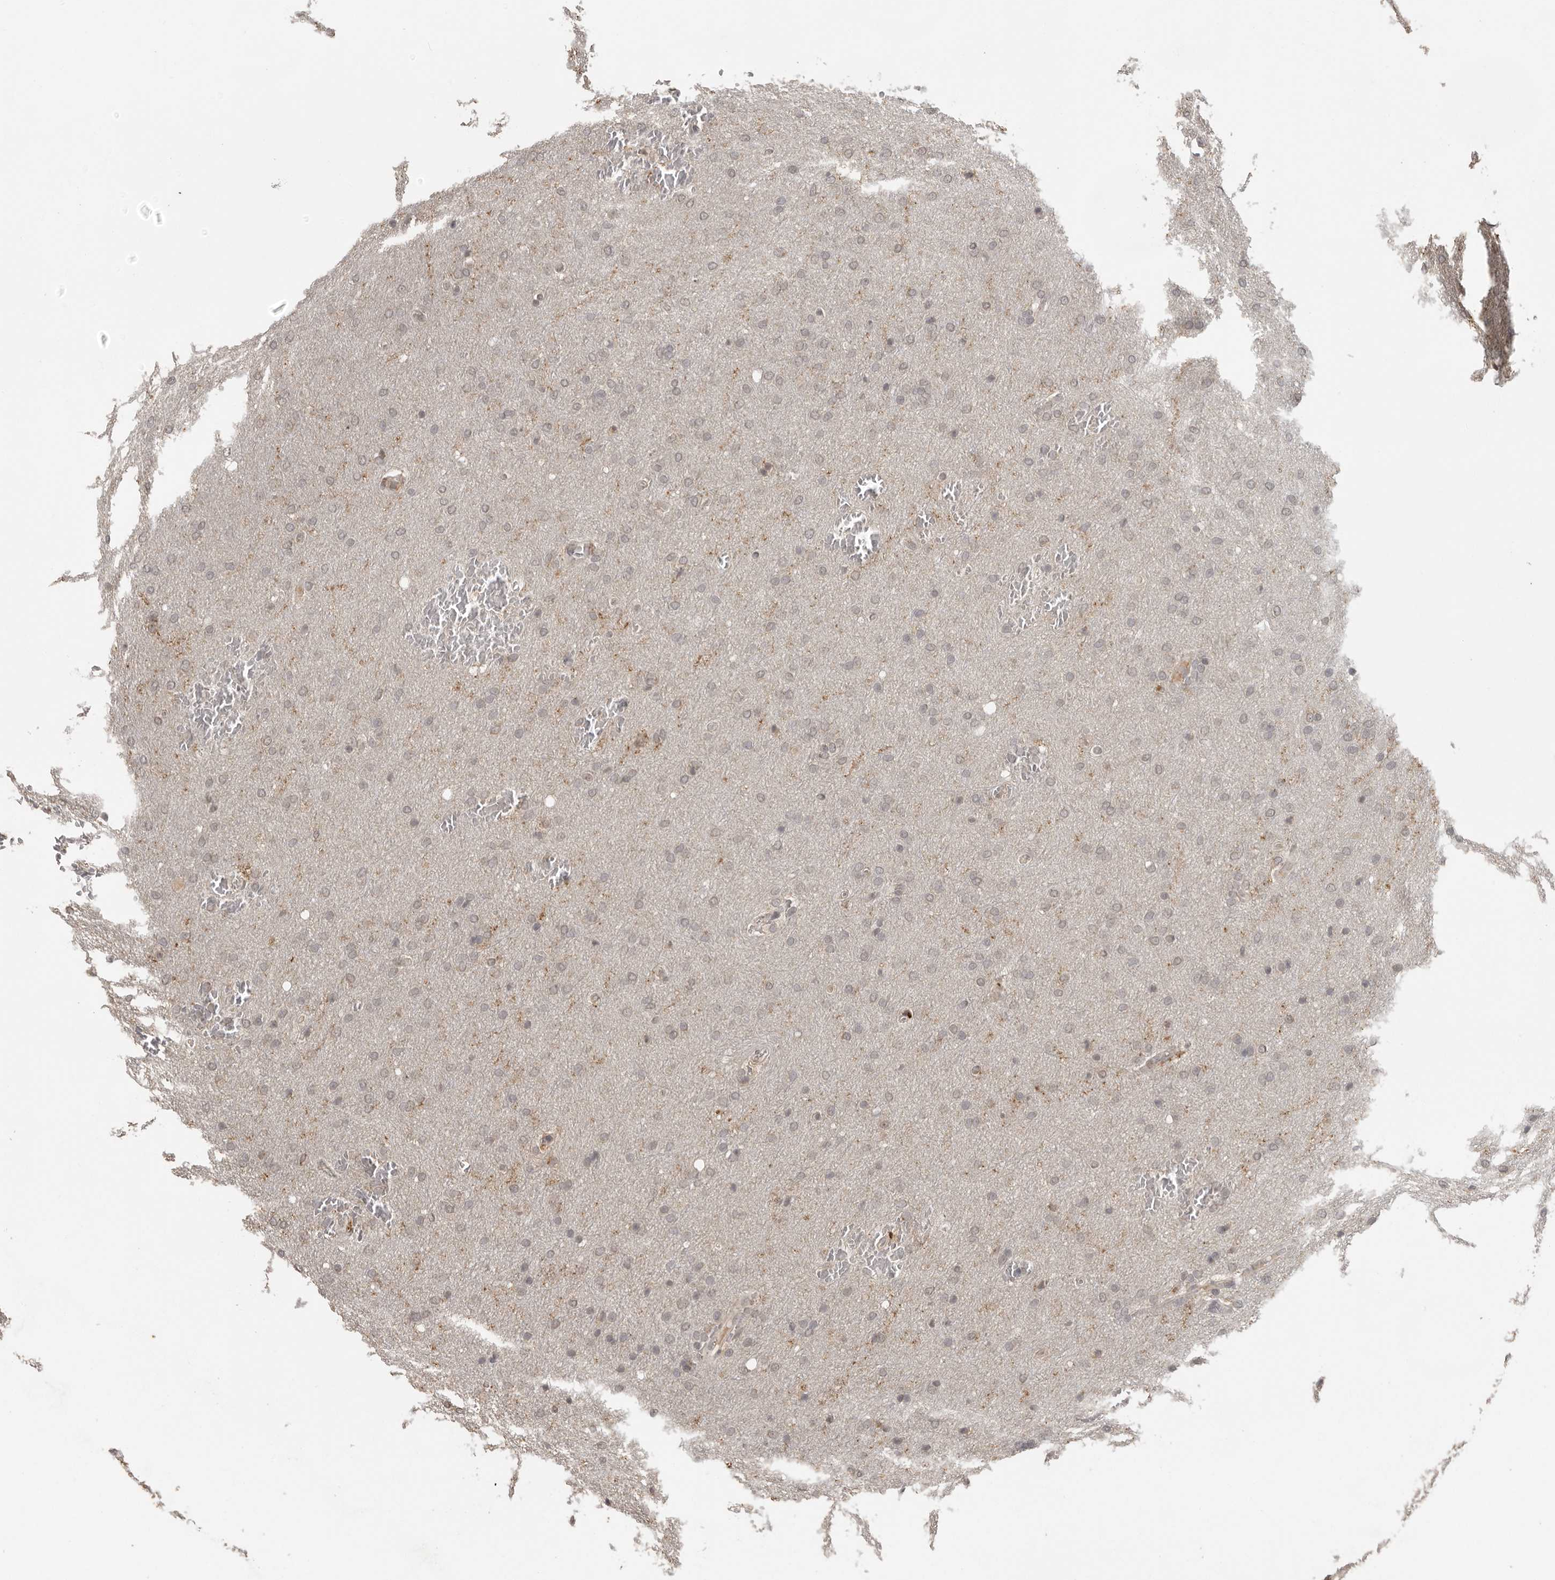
{"staining": {"intensity": "negative", "quantity": "none", "location": "none"}, "tissue": "glioma", "cell_type": "Tumor cells", "image_type": "cancer", "snomed": [{"axis": "morphology", "description": "Glioma, malignant, Low grade"}, {"axis": "topography", "description": "Brain"}], "caption": "This is an IHC photomicrograph of human glioma. There is no staining in tumor cells.", "gene": "CTF1", "patient": {"sex": "female", "age": 37}}